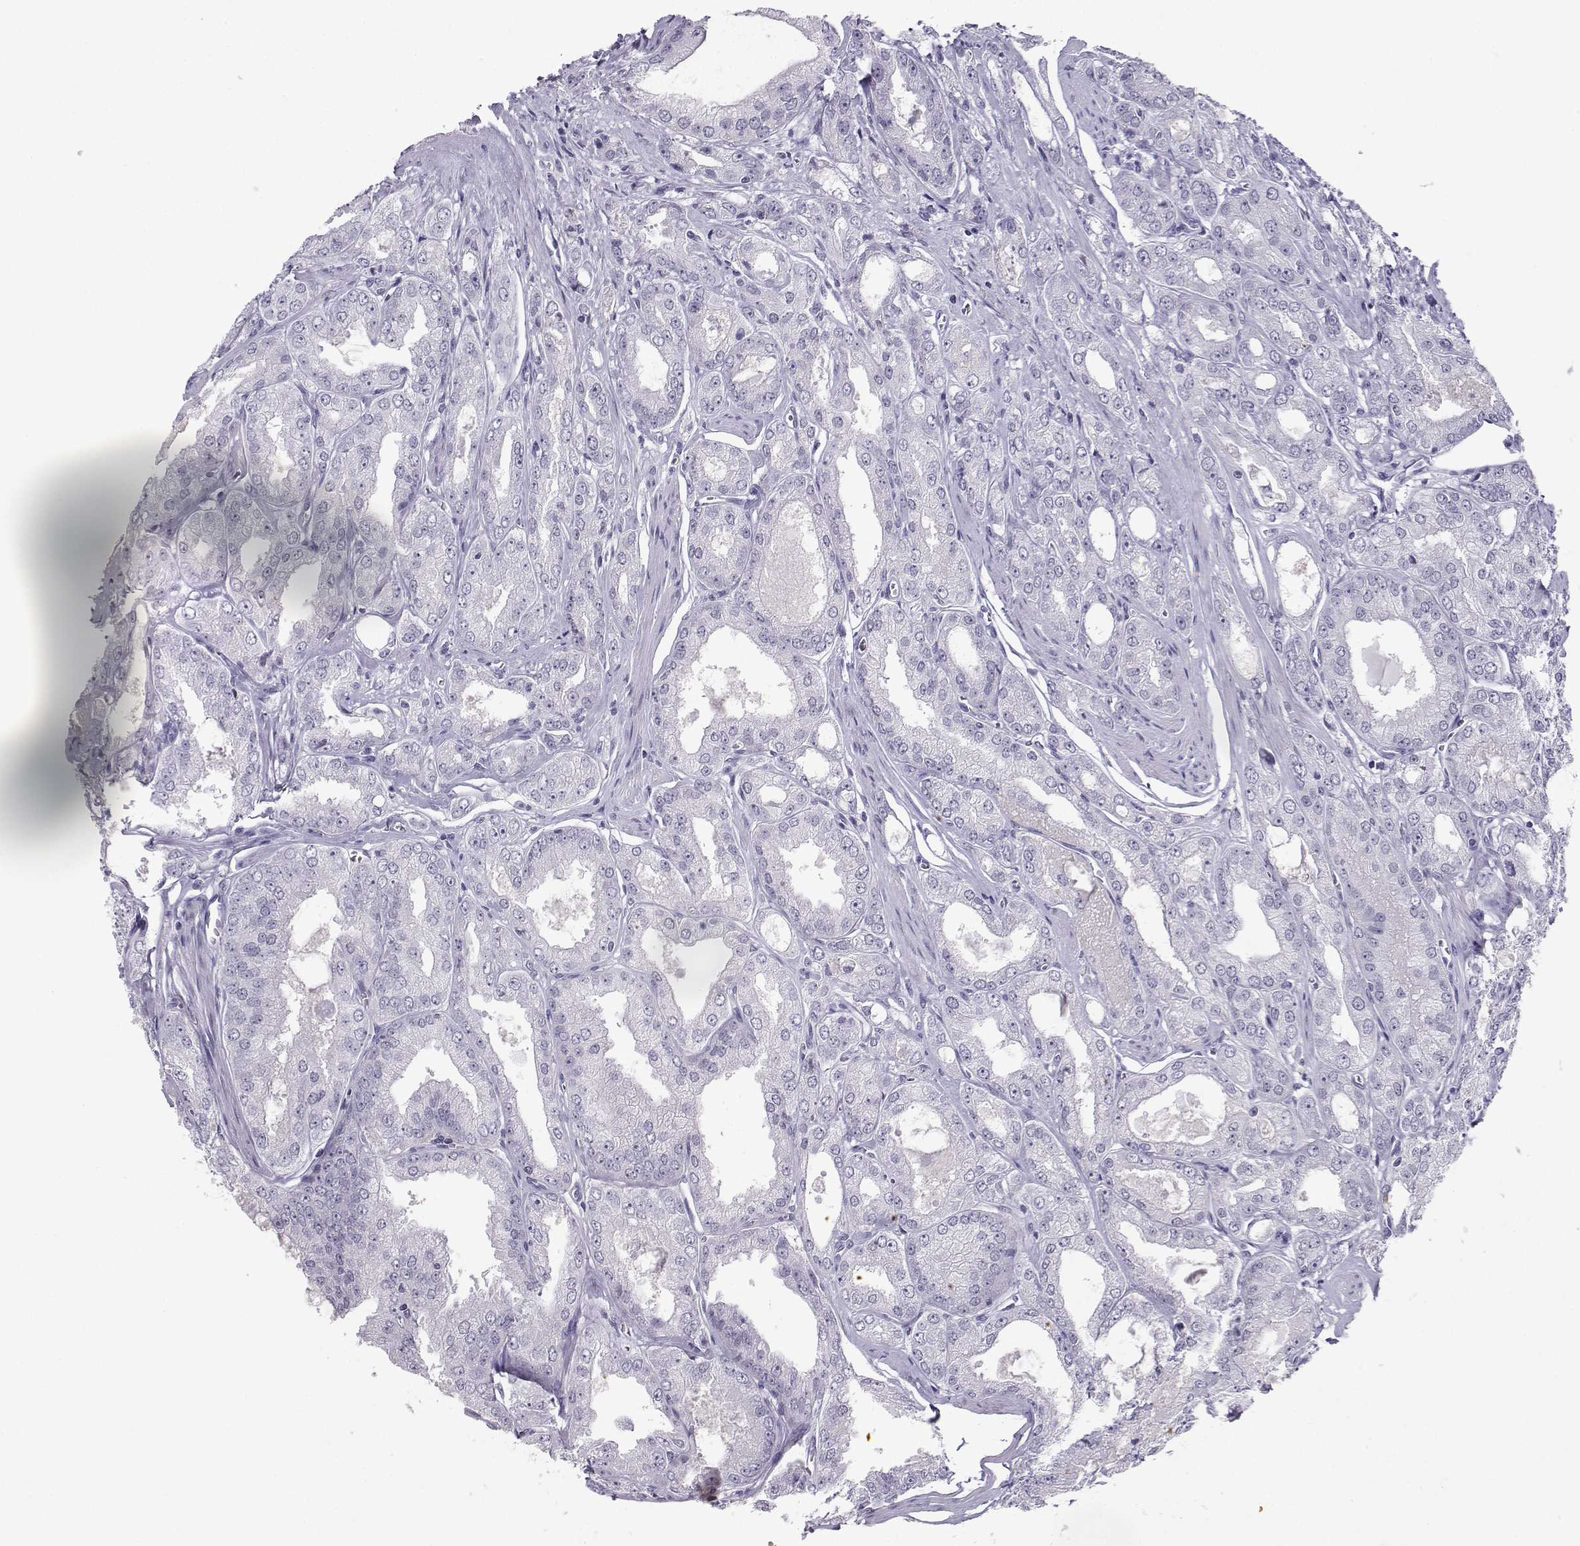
{"staining": {"intensity": "negative", "quantity": "none", "location": "none"}, "tissue": "prostate cancer", "cell_type": "Tumor cells", "image_type": "cancer", "snomed": [{"axis": "morphology", "description": "Adenocarcinoma, NOS"}, {"axis": "morphology", "description": "Adenocarcinoma, High grade"}, {"axis": "topography", "description": "Prostate"}], "caption": "Prostate cancer was stained to show a protein in brown. There is no significant positivity in tumor cells.", "gene": "LHX1", "patient": {"sex": "male", "age": 70}}